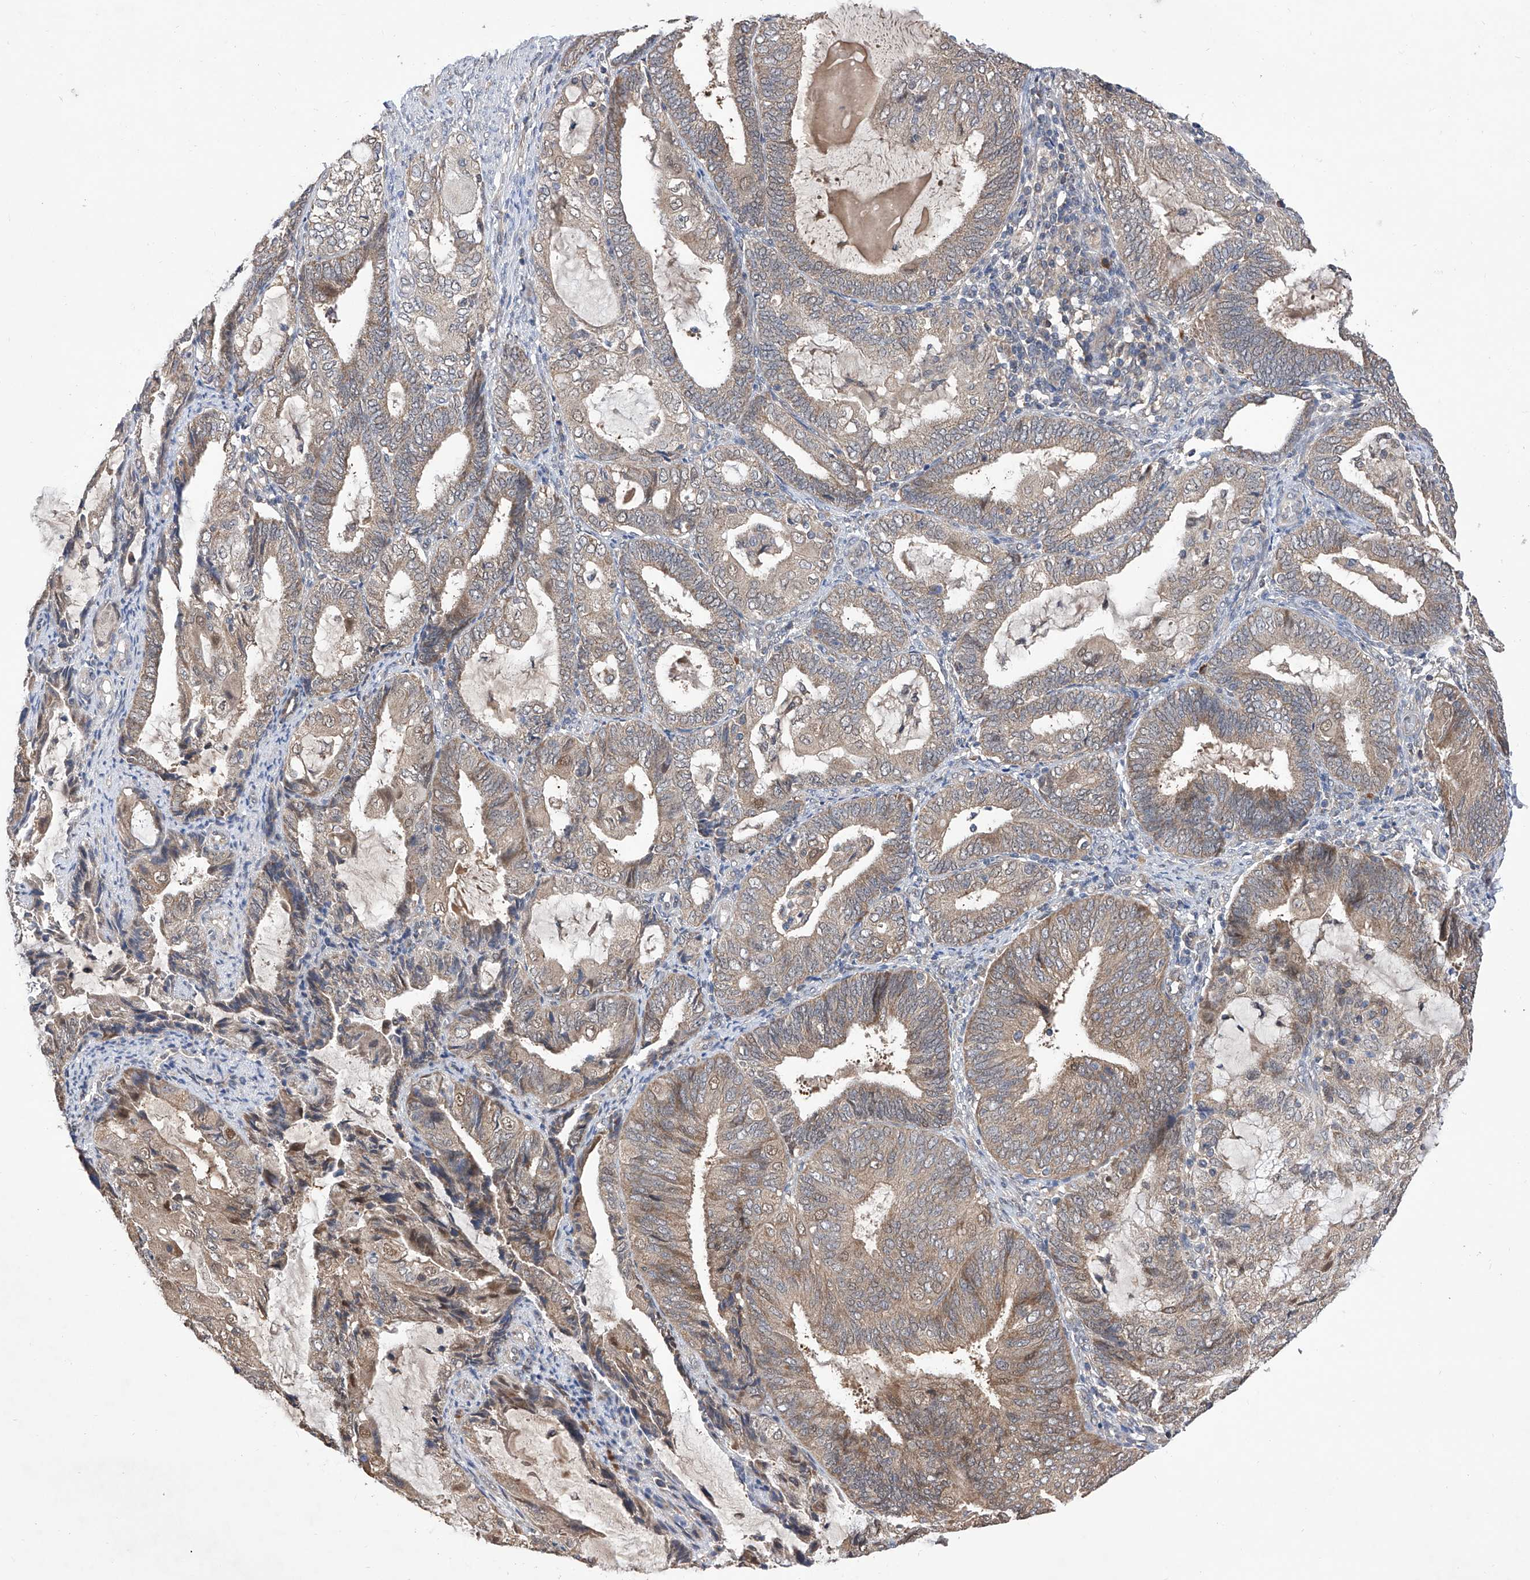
{"staining": {"intensity": "weak", "quantity": "25%-75%", "location": "cytoplasmic/membranous"}, "tissue": "endometrial cancer", "cell_type": "Tumor cells", "image_type": "cancer", "snomed": [{"axis": "morphology", "description": "Adenocarcinoma, NOS"}, {"axis": "topography", "description": "Endometrium"}], "caption": "Weak cytoplasmic/membranous staining is appreciated in approximately 25%-75% of tumor cells in endometrial cancer.", "gene": "USP45", "patient": {"sex": "female", "age": 81}}